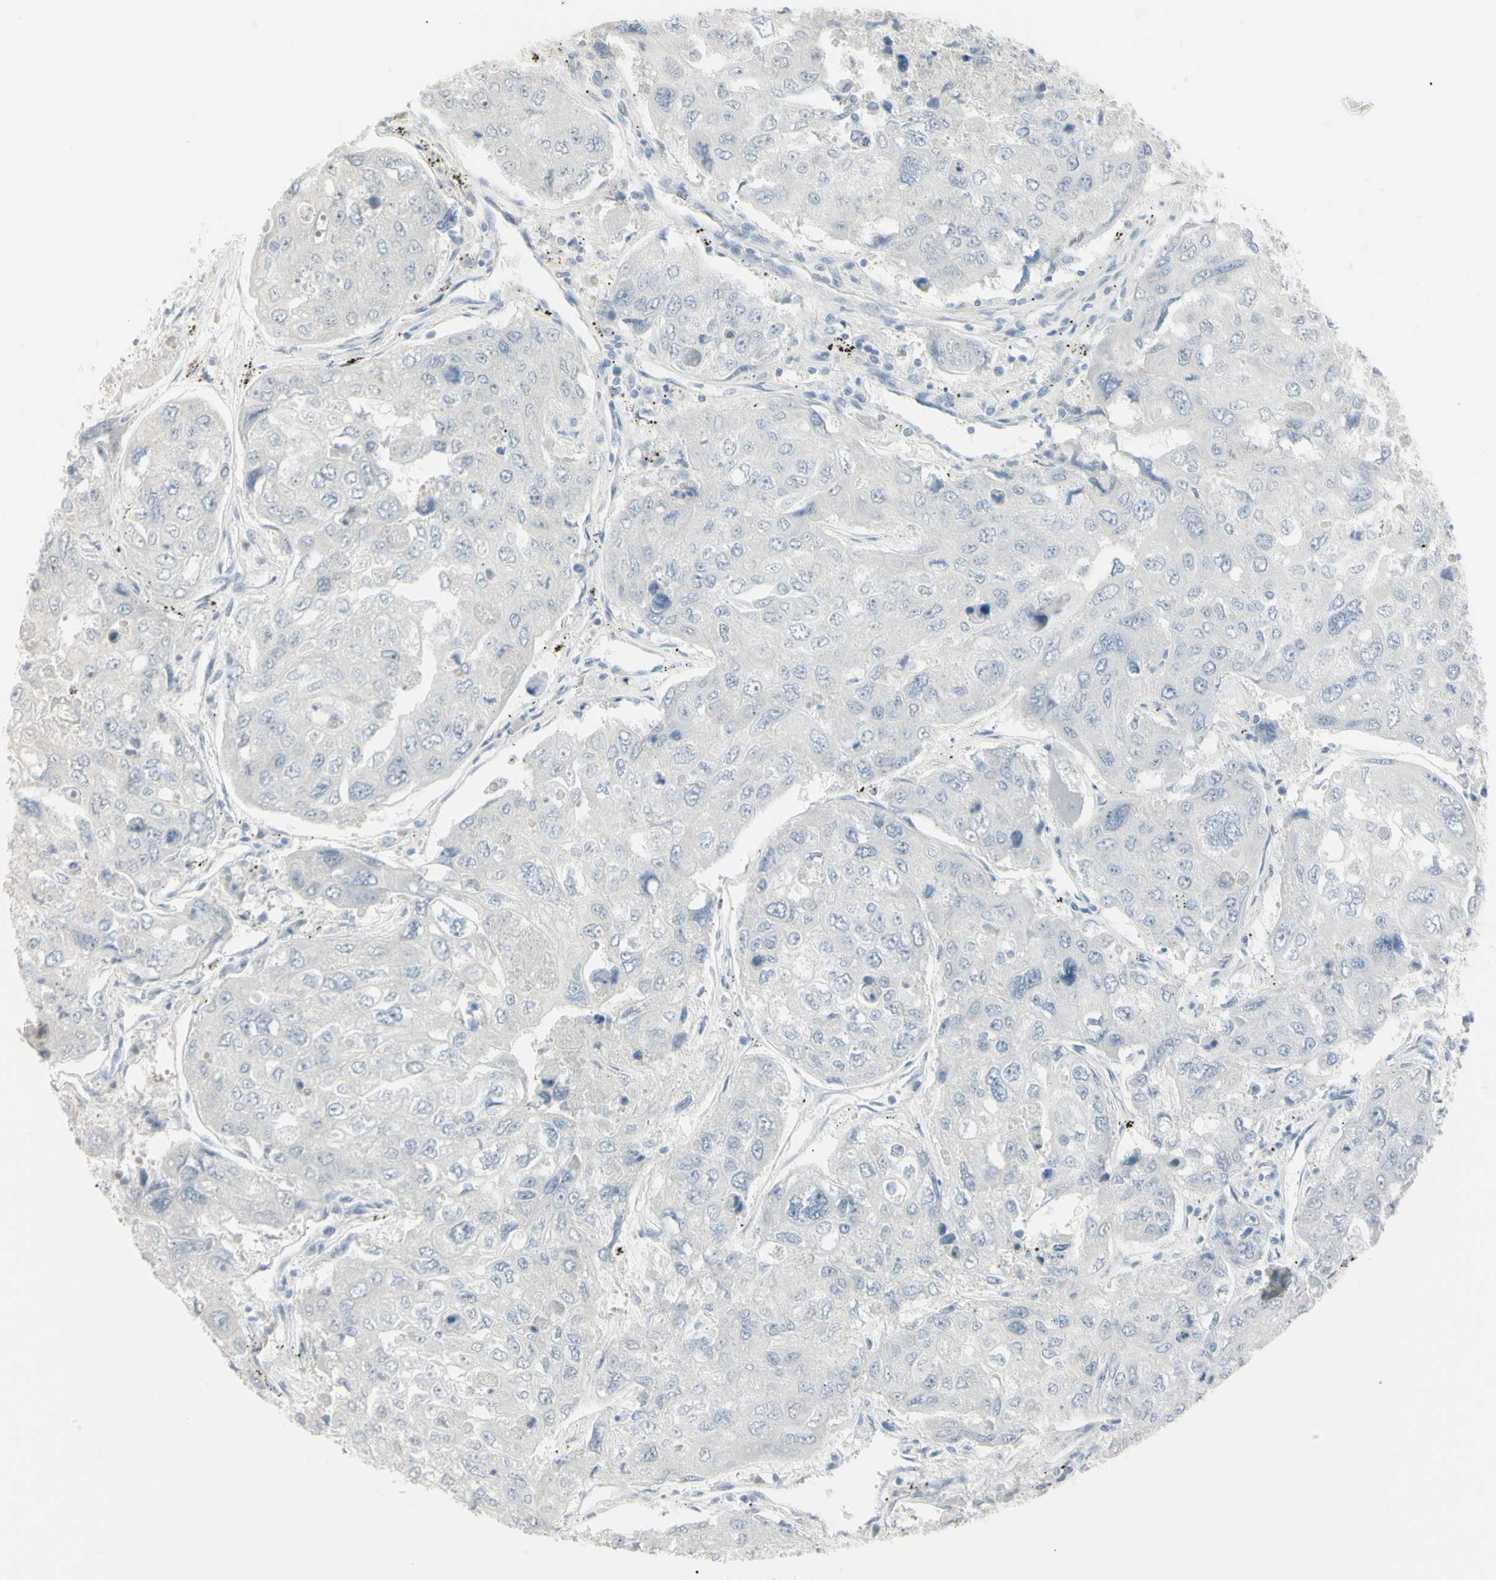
{"staining": {"intensity": "negative", "quantity": "none", "location": "none"}, "tissue": "urothelial cancer", "cell_type": "Tumor cells", "image_type": "cancer", "snomed": [{"axis": "morphology", "description": "Urothelial carcinoma, High grade"}, {"axis": "topography", "description": "Lymph node"}, {"axis": "topography", "description": "Urinary bladder"}], "caption": "The IHC histopathology image has no significant expression in tumor cells of urothelial cancer tissue.", "gene": "PIP", "patient": {"sex": "male", "age": 51}}